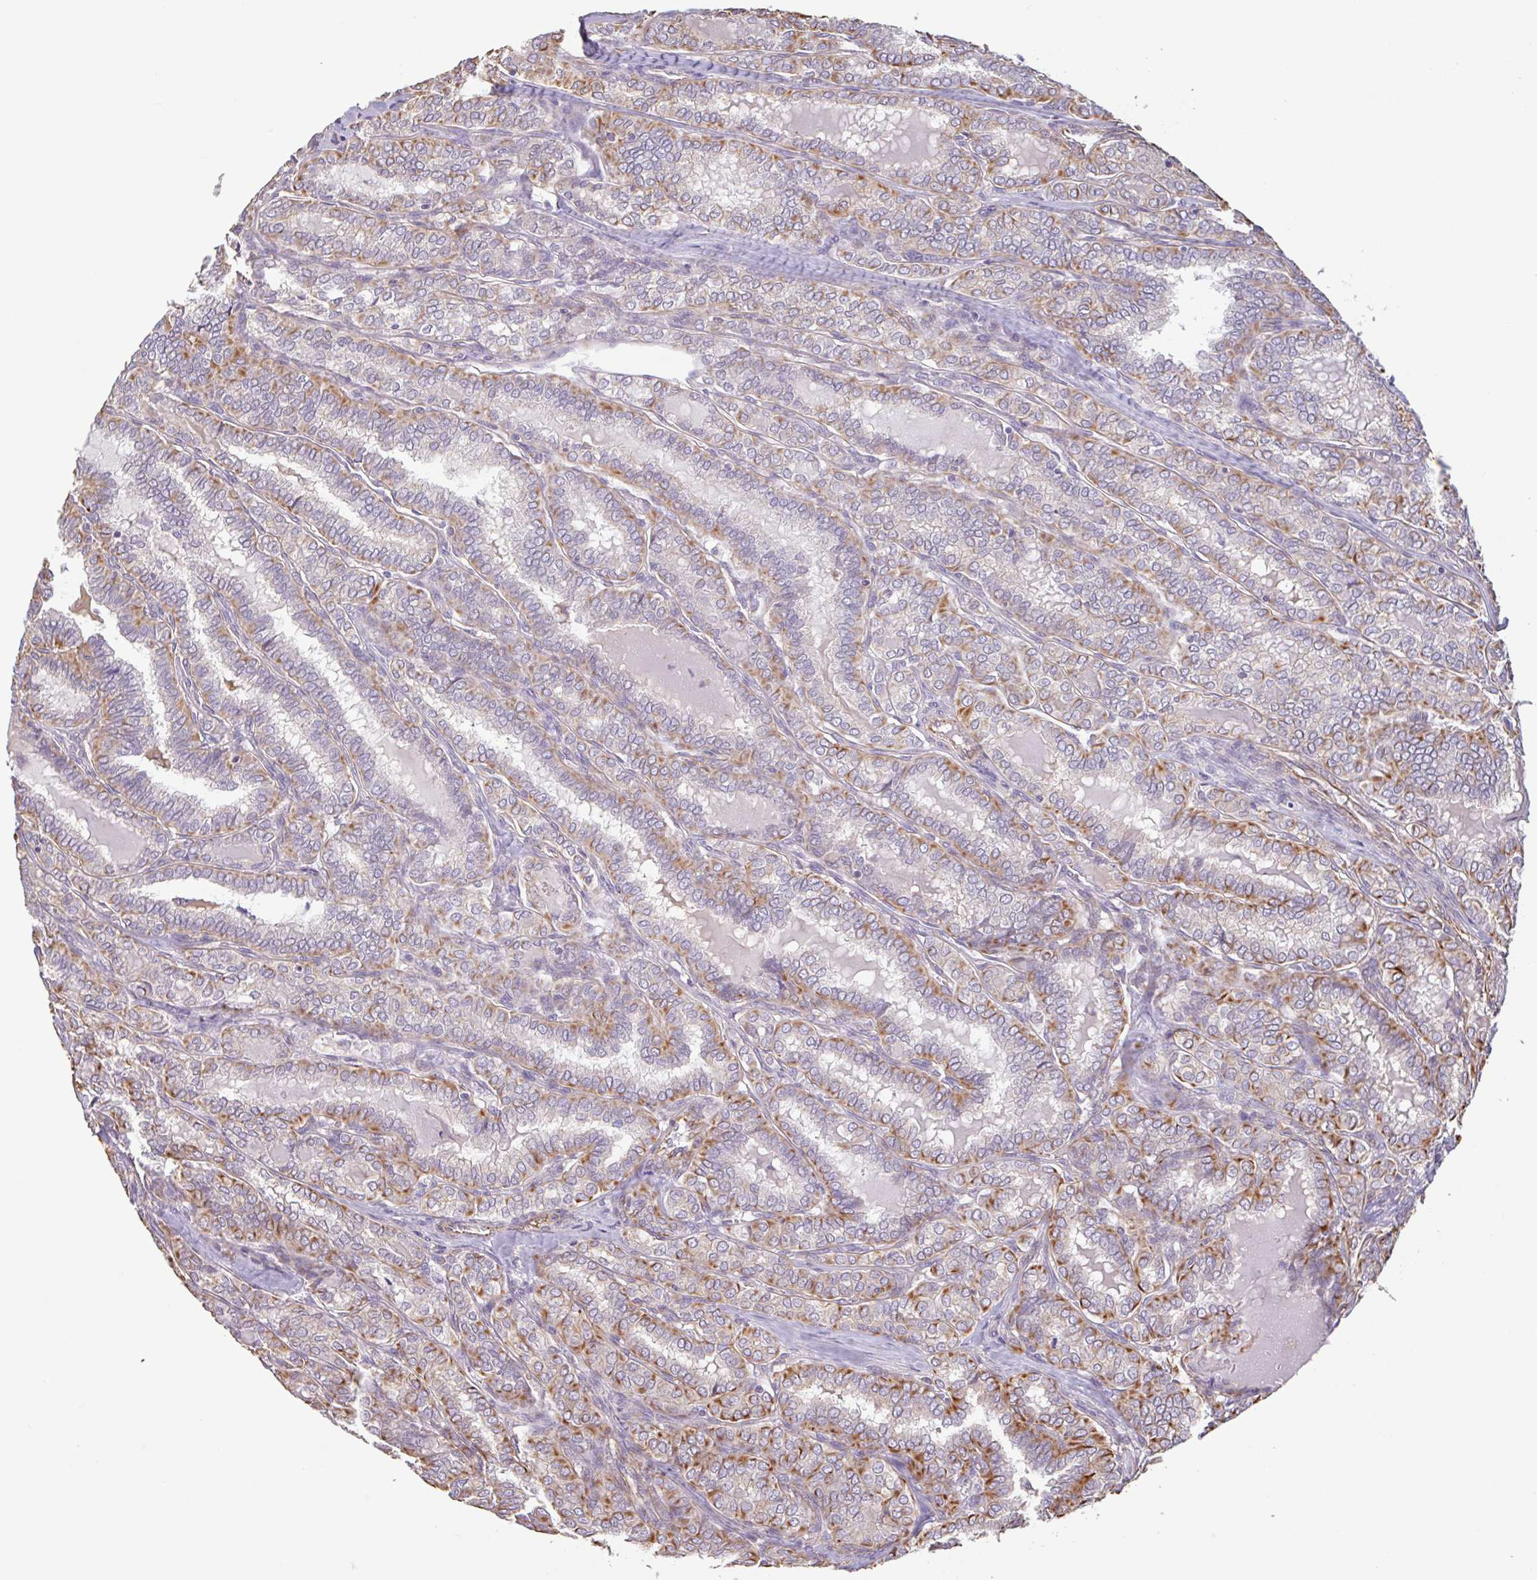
{"staining": {"intensity": "moderate", "quantity": "25%-75%", "location": "cytoplasmic/membranous"}, "tissue": "thyroid cancer", "cell_type": "Tumor cells", "image_type": "cancer", "snomed": [{"axis": "morphology", "description": "Papillary adenocarcinoma, NOS"}, {"axis": "topography", "description": "Thyroid gland"}], "caption": "Immunohistochemical staining of human papillary adenocarcinoma (thyroid) reveals moderate cytoplasmic/membranous protein staining in approximately 25%-75% of tumor cells. (DAB IHC, brown staining for protein, blue staining for nuclei).", "gene": "ZNF790", "patient": {"sex": "female", "age": 30}}